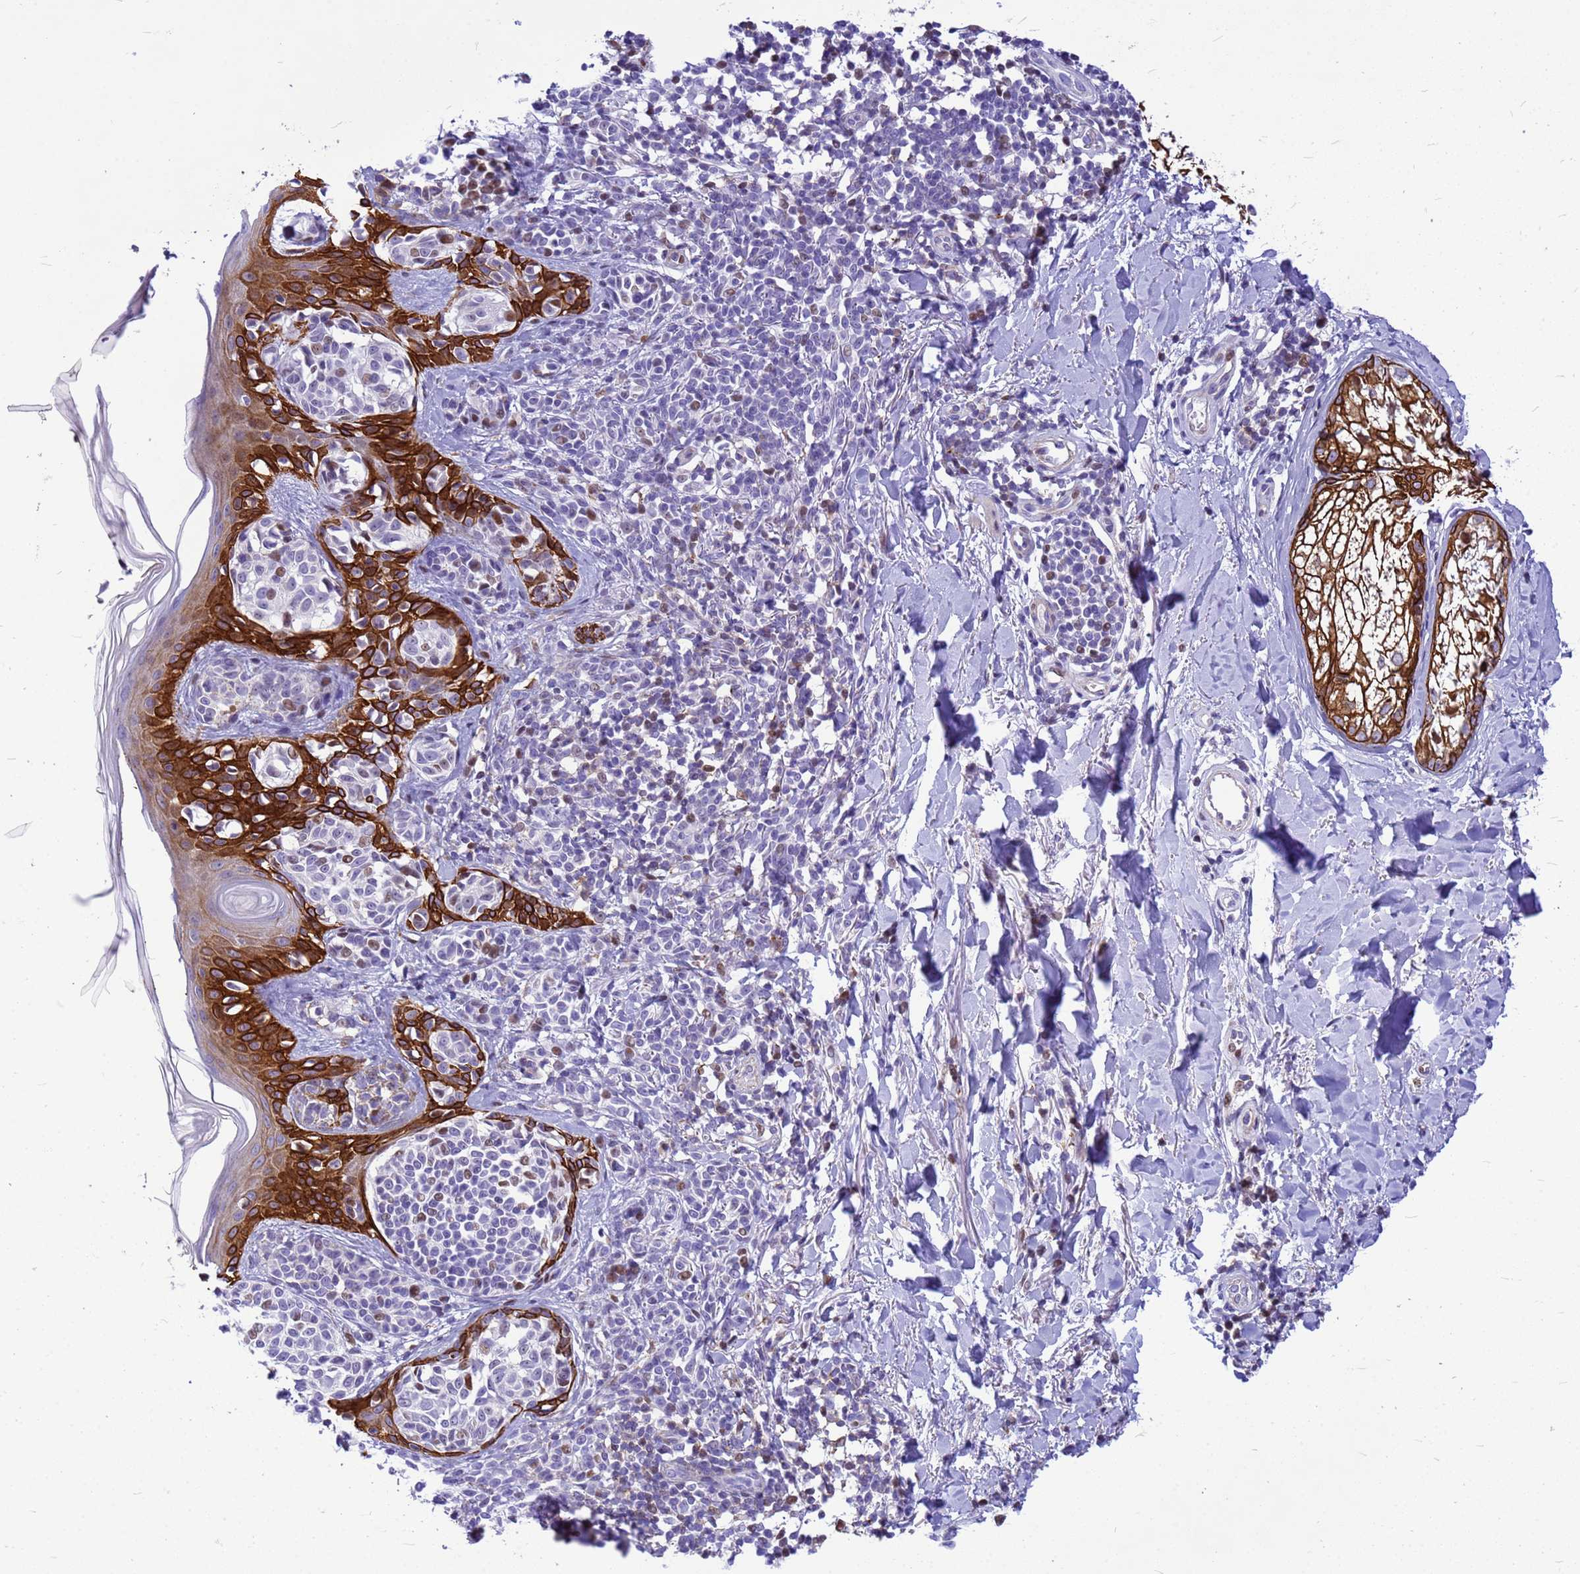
{"staining": {"intensity": "moderate", "quantity": "<25%", "location": "nuclear"}, "tissue": "melanoma", "cell_type": "Tumor cells", "image_type": "cancer", "snomed": [{"axis": "morphology", "description": "Malignant melanoma, NOS"}, {"axis": "topography", "description": "Skin of upper extremity"}], "caption": "DAB immunohistochemical staining of malignant melanoma exhibits moderate nuclear protein positivity in approximately <25% of tumor cells. (DAB (3,3'-diaminobenzidine) = brown stain, brightfield microscopy at high magnification).", "gene": "ADAMTS7", "patient": {"sex": "male", "age": 40}}